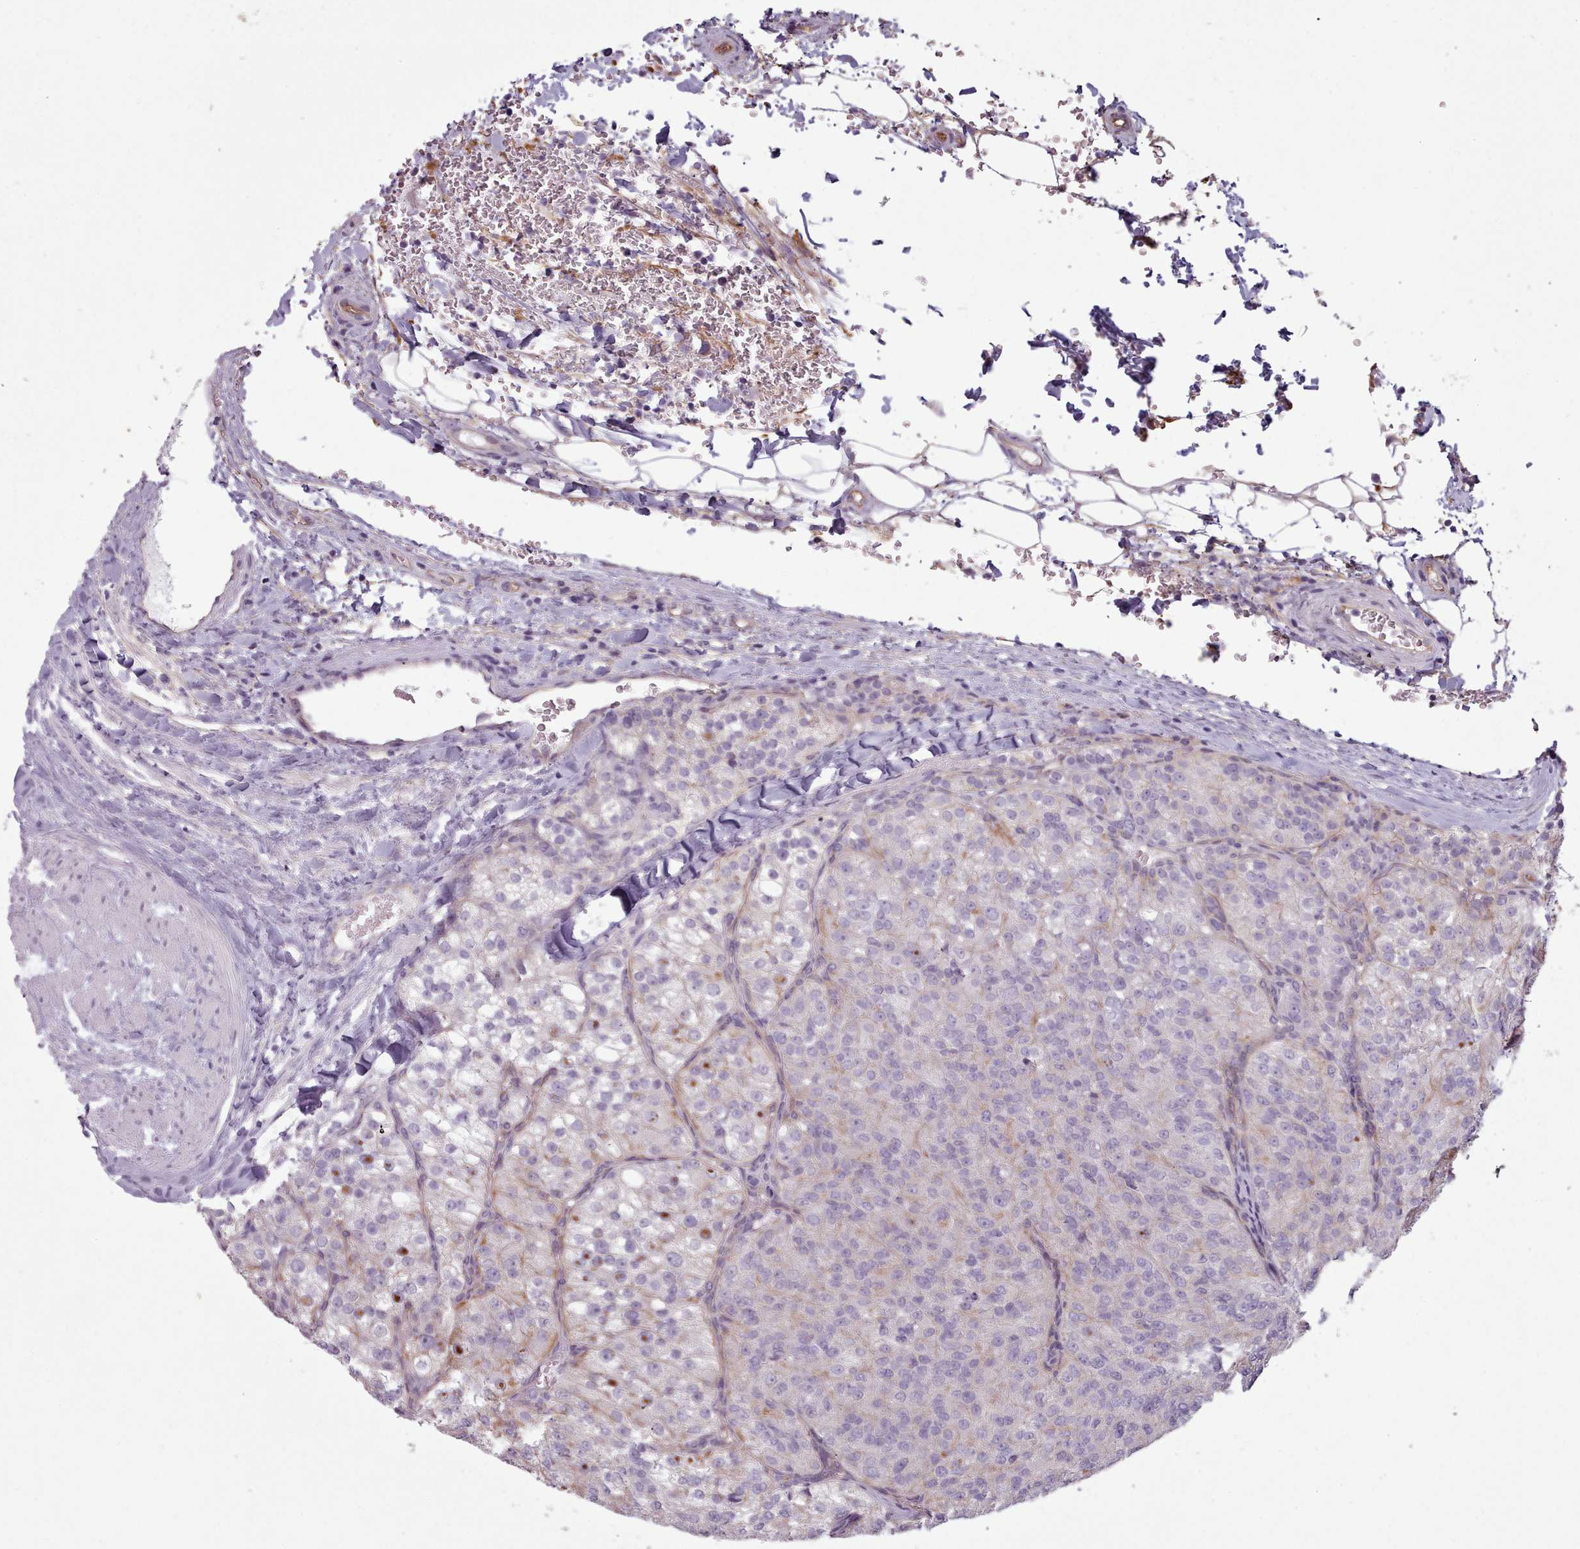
{"staining": {"intensity": "negative", "quantity": "none", "location": "none"}, "tissue": "renal cancer", "cell_type": "Tumor cells", "image_type": "cancer", "snomed": [{"axis": "morphology", "description": "Adenocarcinoma, NOS"}, {"axis": "topography", "description": "Kidney"}], "caption": "DAB immunohistochemical staining of adenocarcinoma (renal) reveals no significant expression in tumor cells.", "gene": "PLD4", "patient": {"sex": "female", "age": 63}}